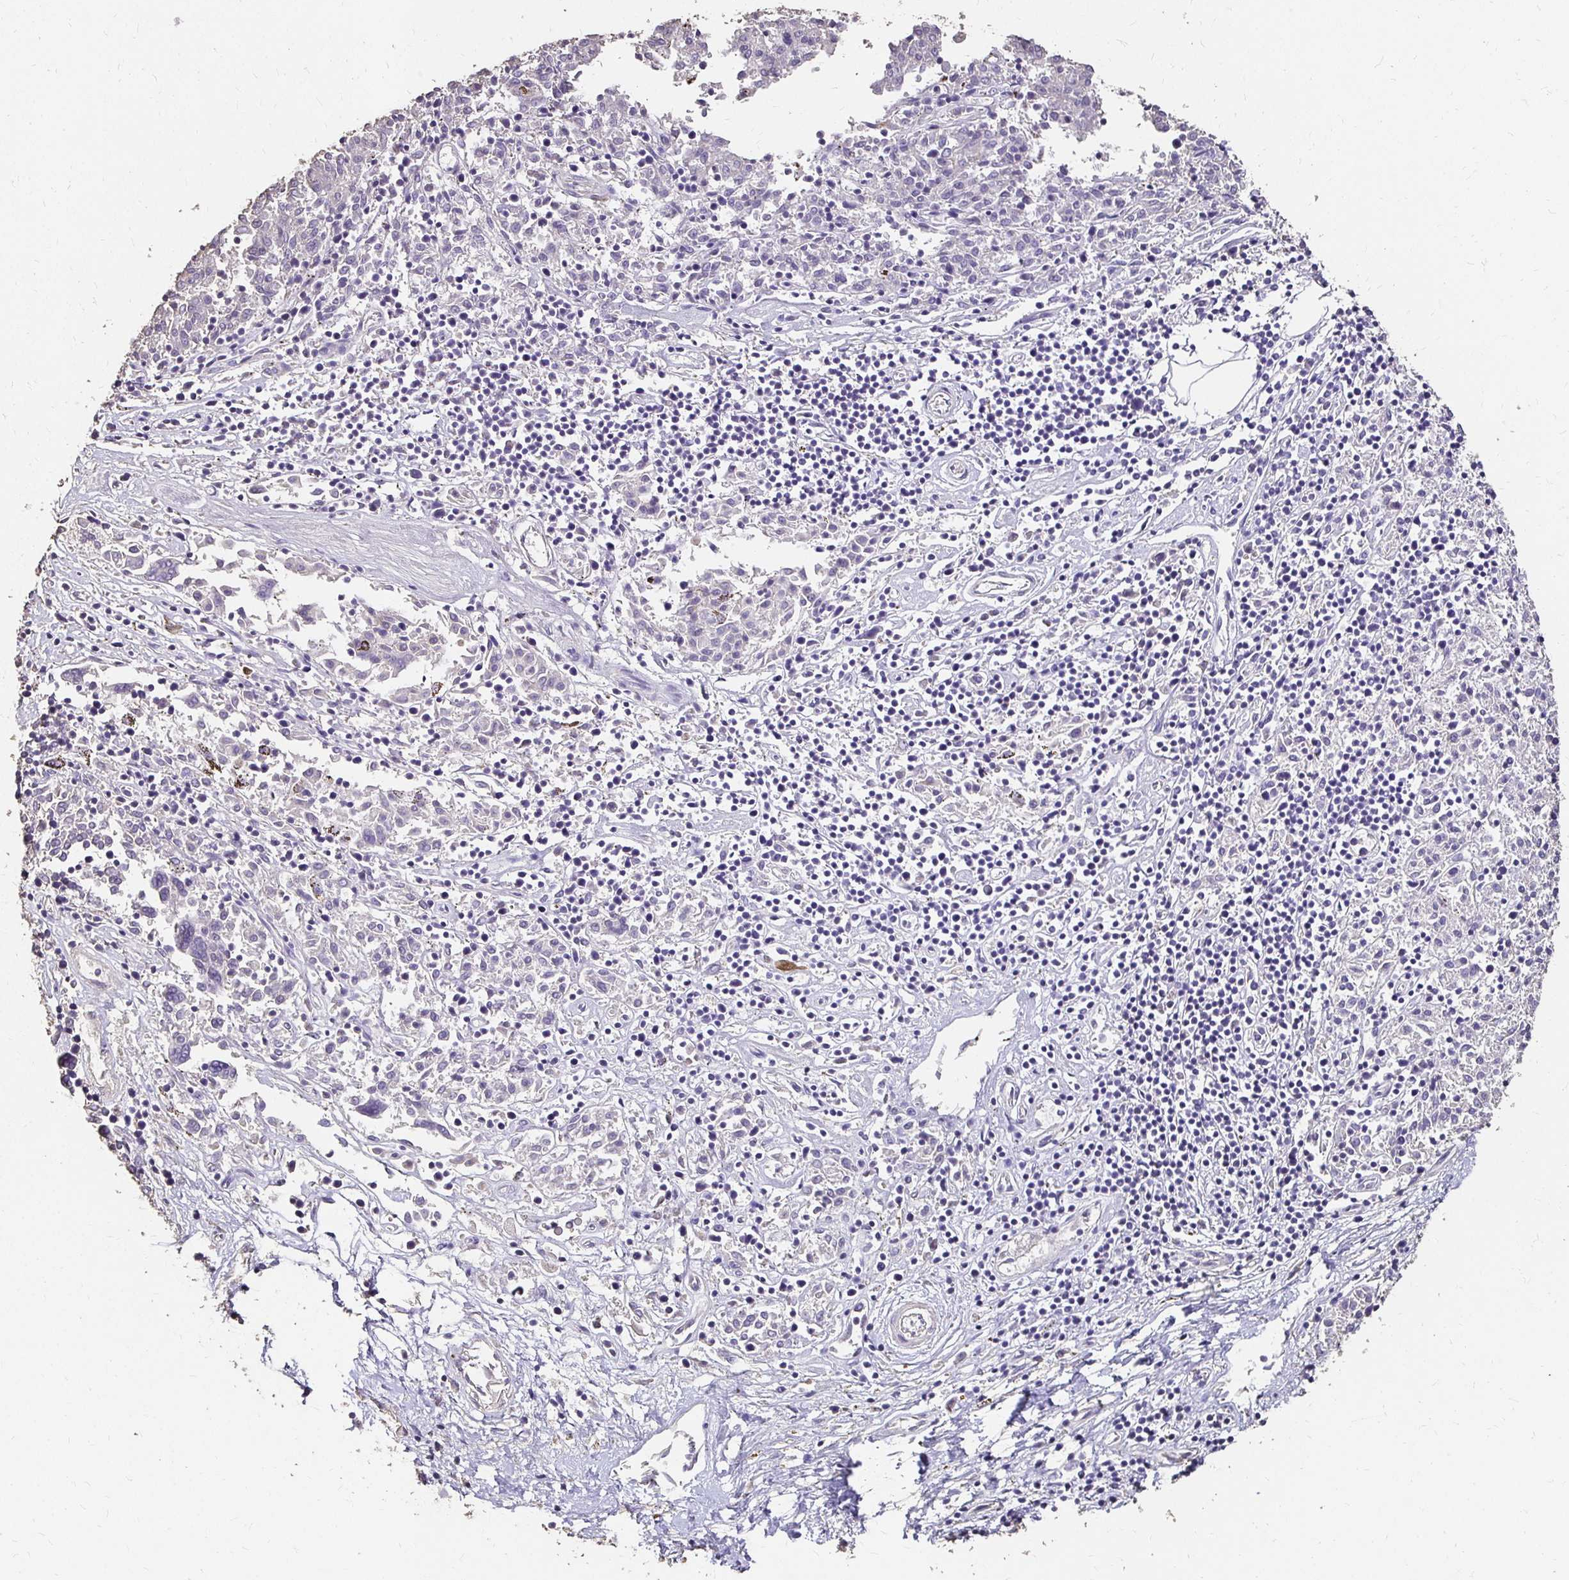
{"staining": {"intensity": "negative", "quantity": "none", "location": "none"}, "tissue": "melanoma", "cell_type": "Tumor cells", "image_type": "cancer", "snomed": [{"axis": "morphology", "description": "Malignant melanoma, NOS"}, {"axis": "topography", "description": "Skin"}], "caption": "Tumor cells are negative for protein expression in human melanoma.", "gene": "UGT1A6", "patient": {"sex": "female", "age": 72}}